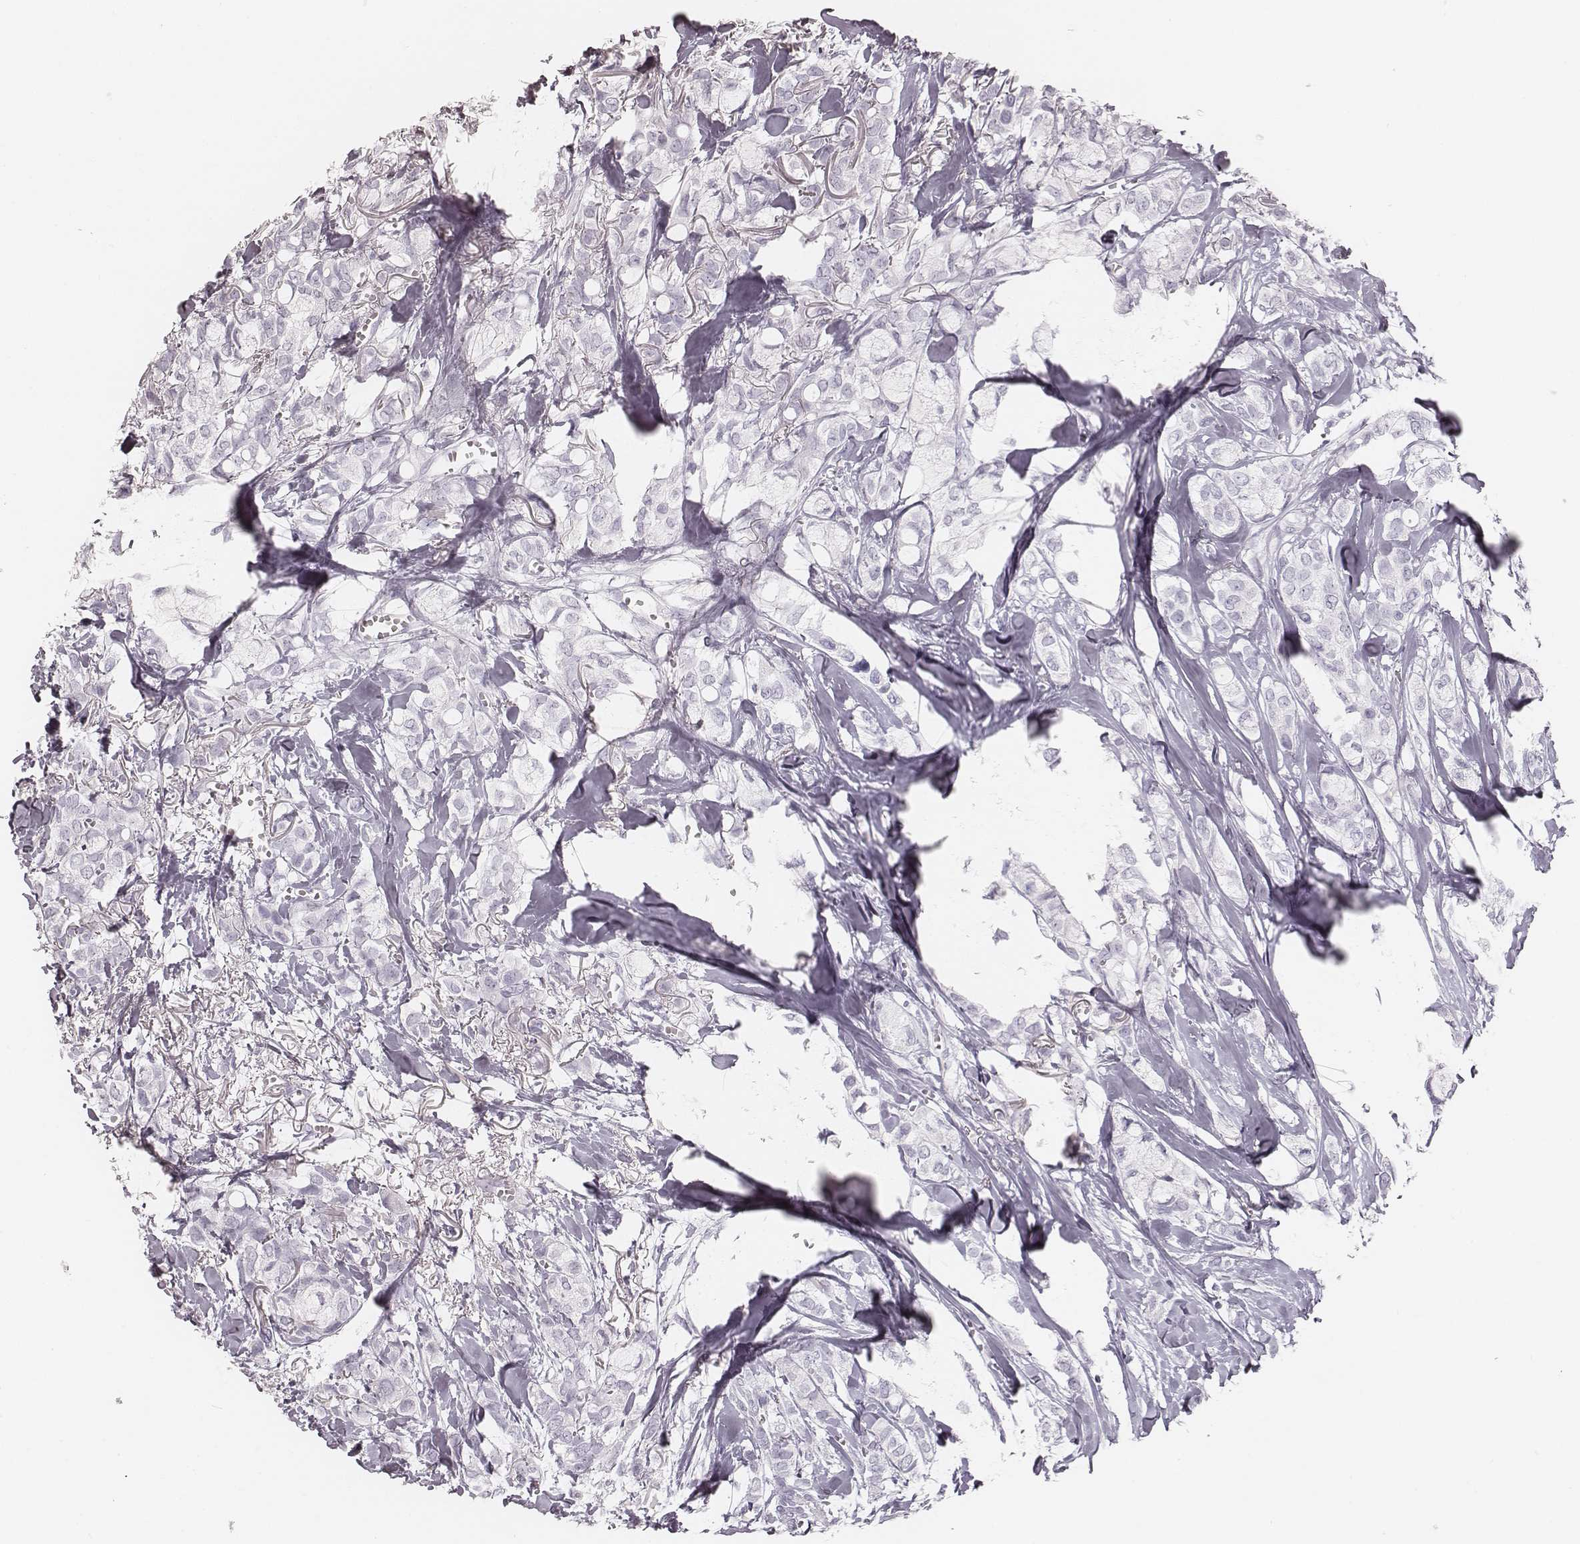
{"staining": {"intensity": "negative", "quantity": "none", "location": "none"}, "tissue": "breast cancer", "cell_type": "Tumor cells", "image_type": "cancer", "snomed": [{"axis": "morphology", "description": "Duct carcinoma"}, {"axis": "topography", "description": "Breast"}], "caption": "The IHC micrograph has no significant staining in tumor cells of breast invasive ductal carcinoma tissue. (DAB immunohistochemistry (IHC), high magnification).", "gene": "MSX1", "patient": {"sex": "female", "age": 85}}